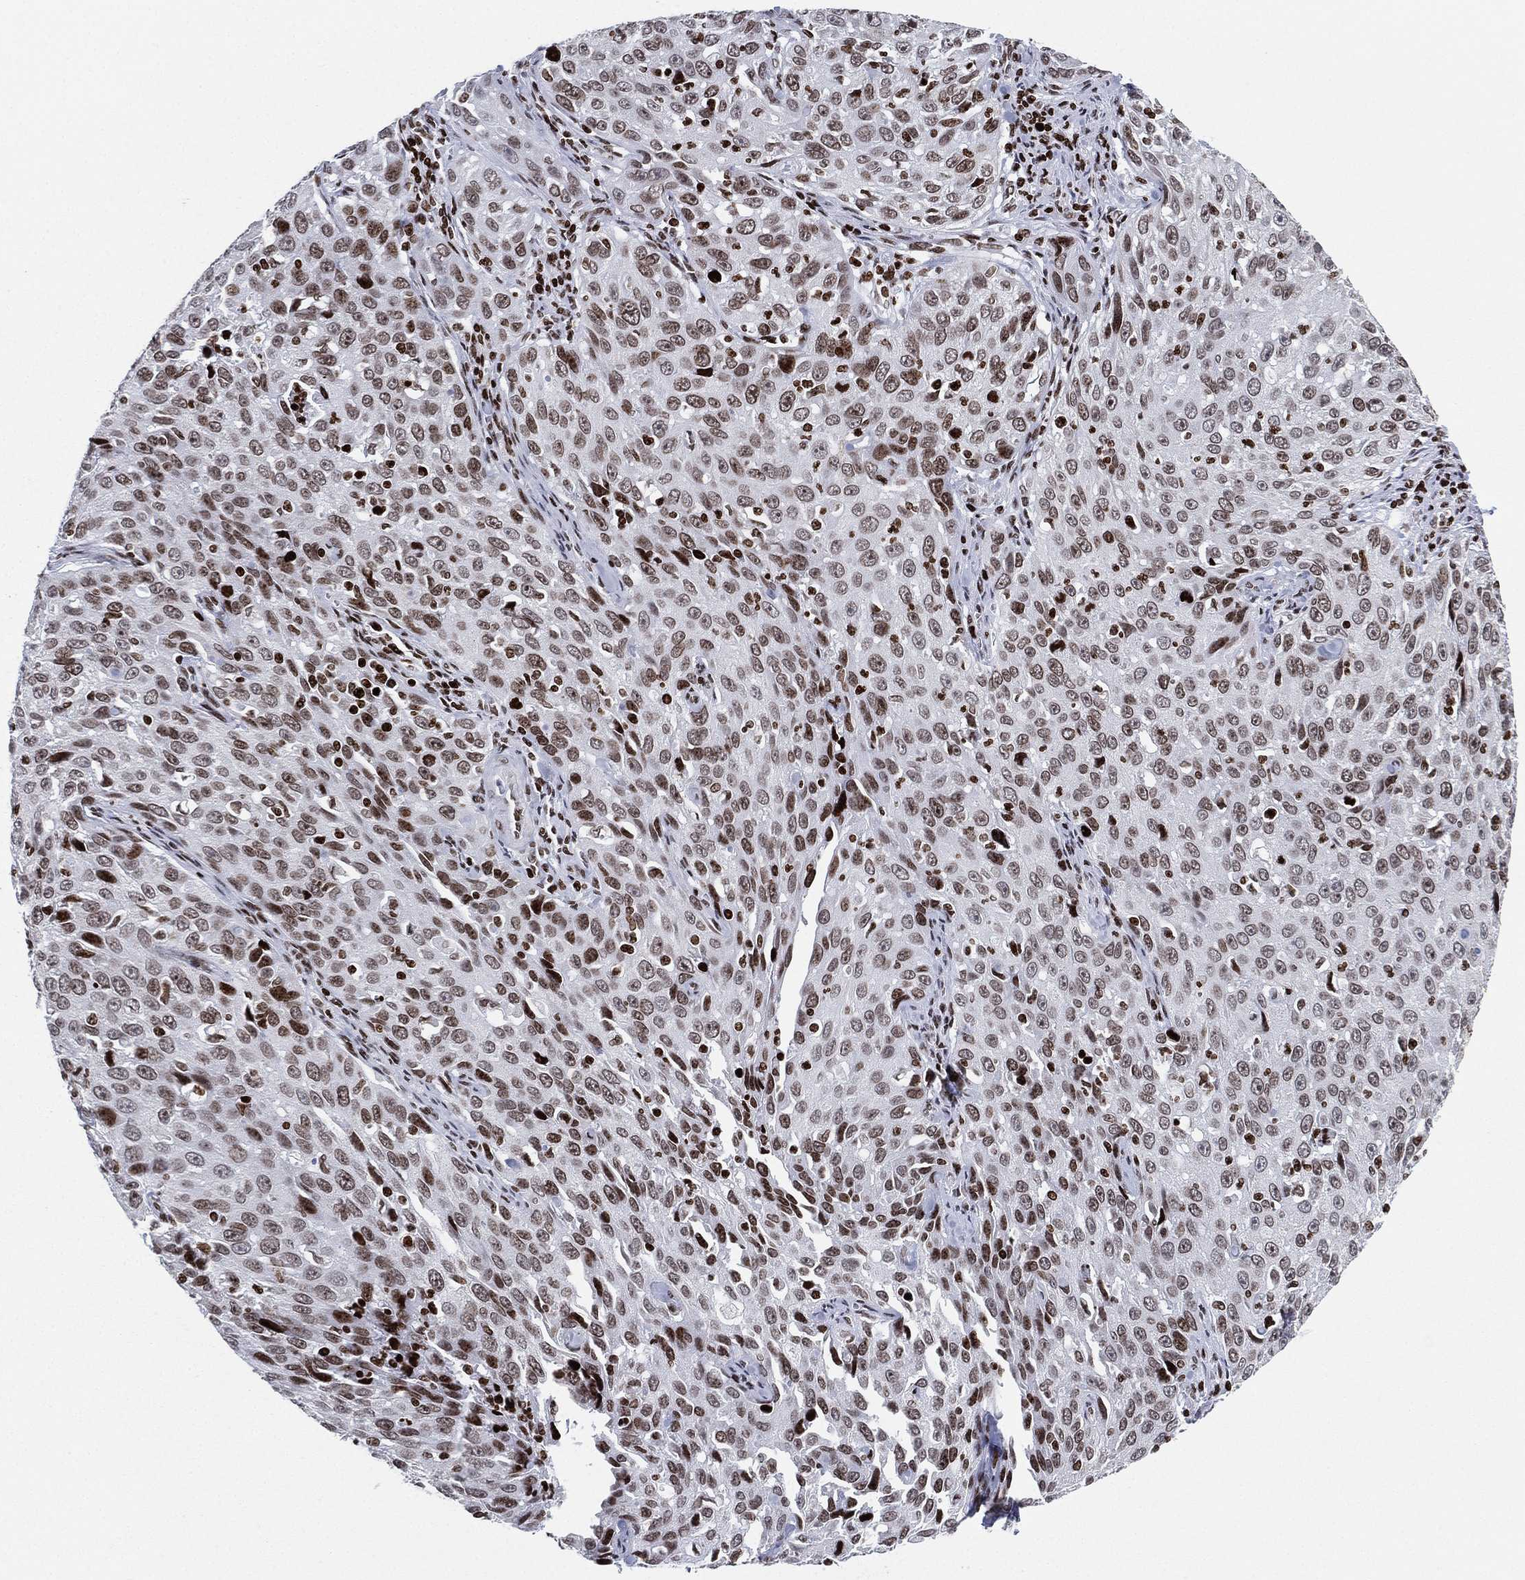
{"staining": {"intensity": "moderate", "quantity": "25%-75%", "location": "nuclear"}, "tissue": "cervical cancer", "cell_type": "Tumor cells", "image_type": "cancer", "snomed": [{"axis": "morphology", "description": "Squamous cell carcinoma, NOS"}, {"axis": "topography", "description": "Cervix"}], "caption": "Immunohistochemical staining of squamous cell carcinoma (cervical) reveals medium levels of moderate nuclear staining in about 25%-75% of tumor cells. (Brightfield microscopy of DAB IHC at high magnification).", "gene": "MFSD14A", "patient": {"sex": "female", "age": 26}}